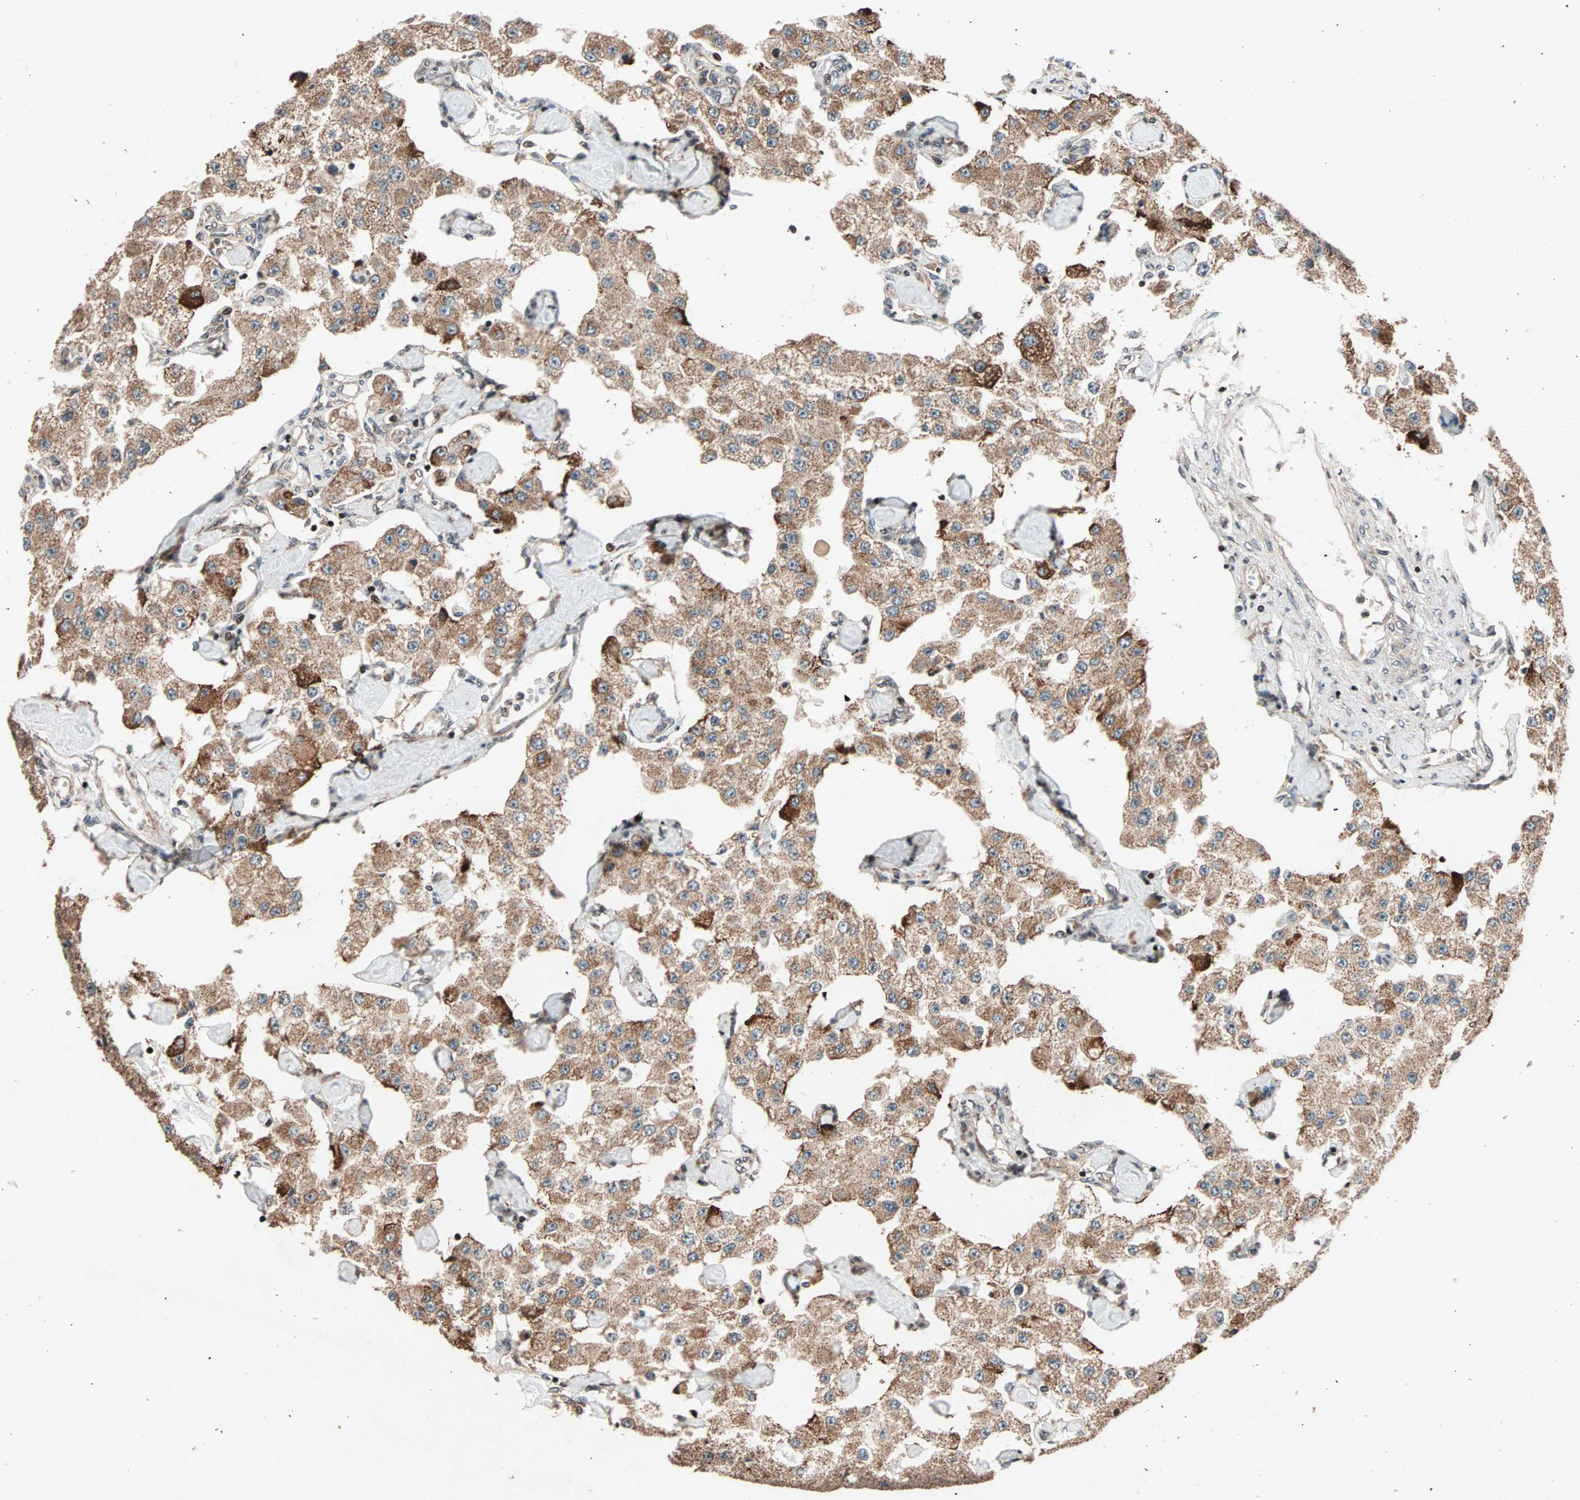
{"staining": {"intensity": "moderate", "quantity": ">75%", "location": "cytoplasmic/membranous"}, "tissue": "carcinoid", "cell_type": "Tumor cells", "image_type": "cancer", "snomed": [{"axis": "morphology", "description": "Carcinoid, malignant, NOS"}, {"axis": "topography", "description": "Pancreas"}], "caption": "Immunohistochemical staining of human malignant carcinoid demonstrates moderate cytoplasmic/membranous protein positivity in about >75% of tumor cells. The protein of interest is shown in brown color, while the nuclei are stained blue.", "gene": "HECW1", "patient": {"sex": "male", "age": 41}}